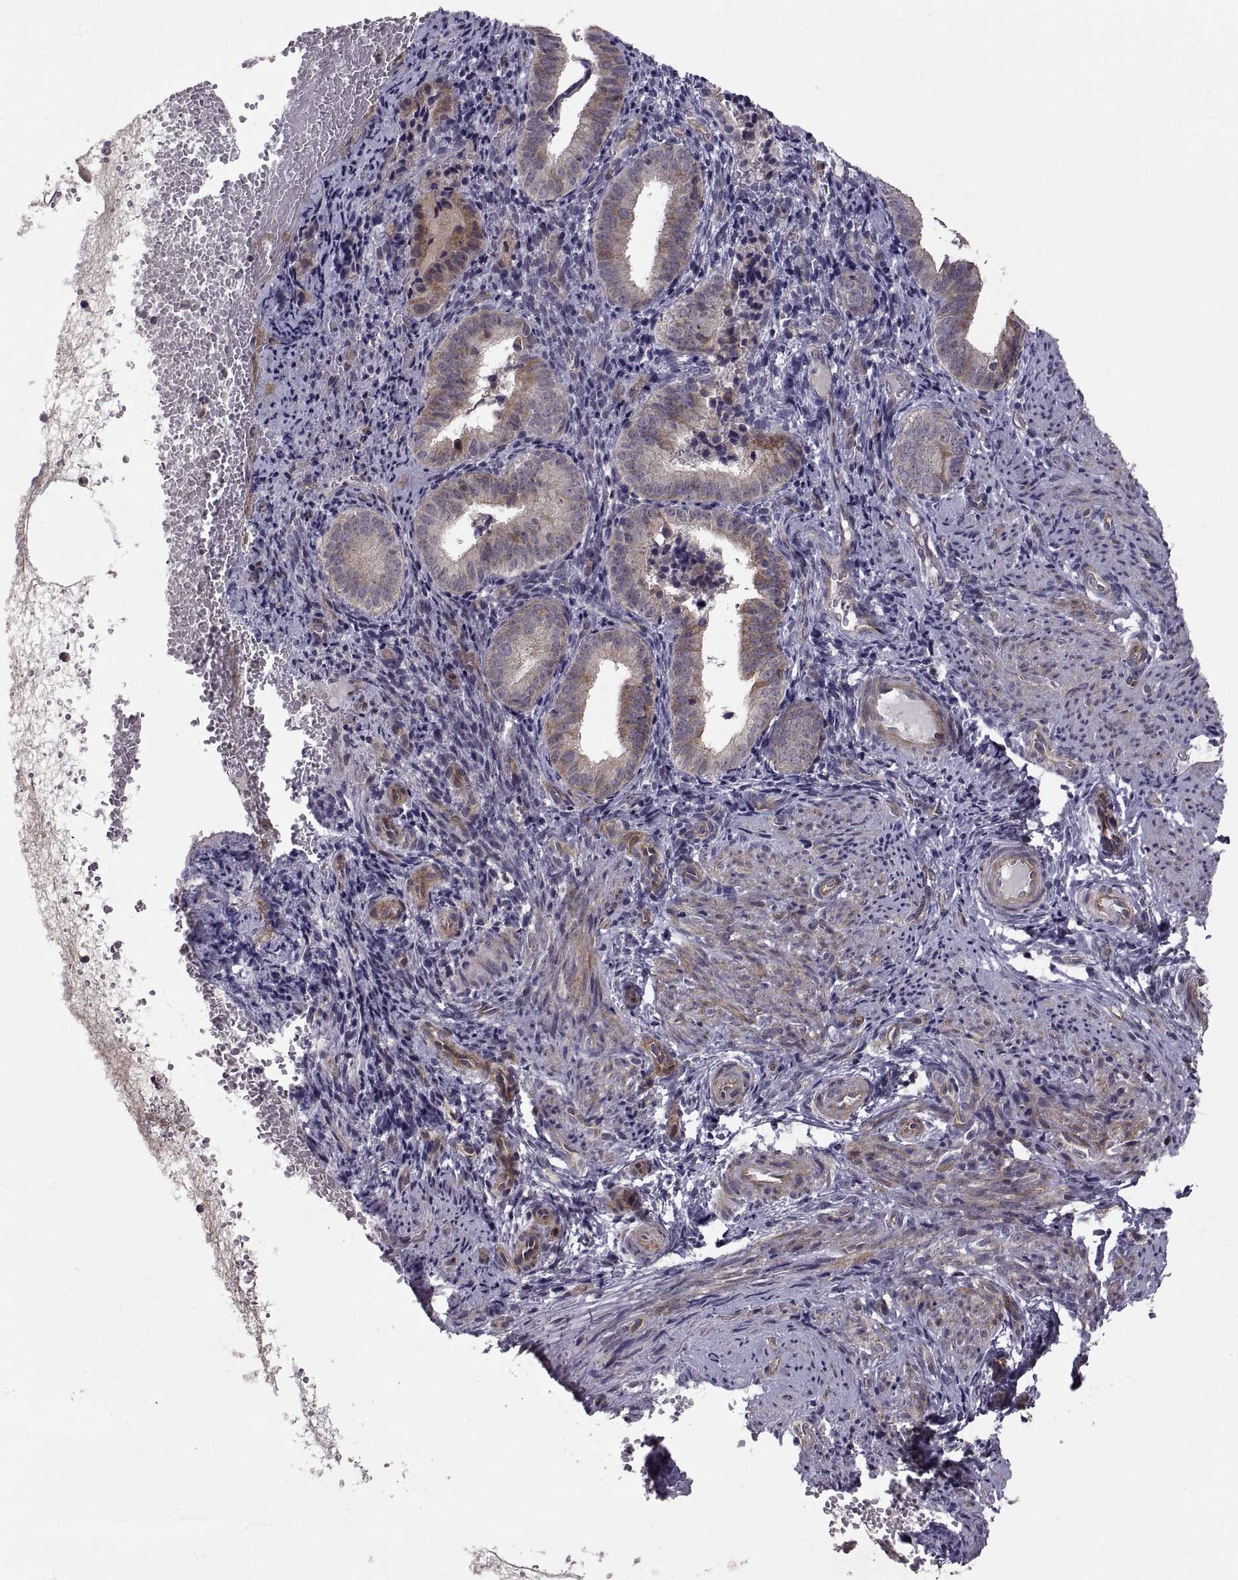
{"staining": {"intensity": "negative", "quantity": "none", "location": "none"}, "tissue": "endometrium", "cell_type": "Cells in endometrial stroma", "image_type": "normal", "snomed": [{"axis": "morphology", "description": "Normal tissue, NOS"}, {"axis": "topography", "description": "Endometrium"}], "caption": "DAB immunohistochemical staining of normal endometrium reveals no significant positivity in cells in endometrial stroma. The staining was performed using DAB to visualize the protein expression in brown, while the nuclei were stained in blue with hematoxylin (Magnification: 20x).", "gene": "PMM2", "patient": {"sex": "female", "age": 42}}